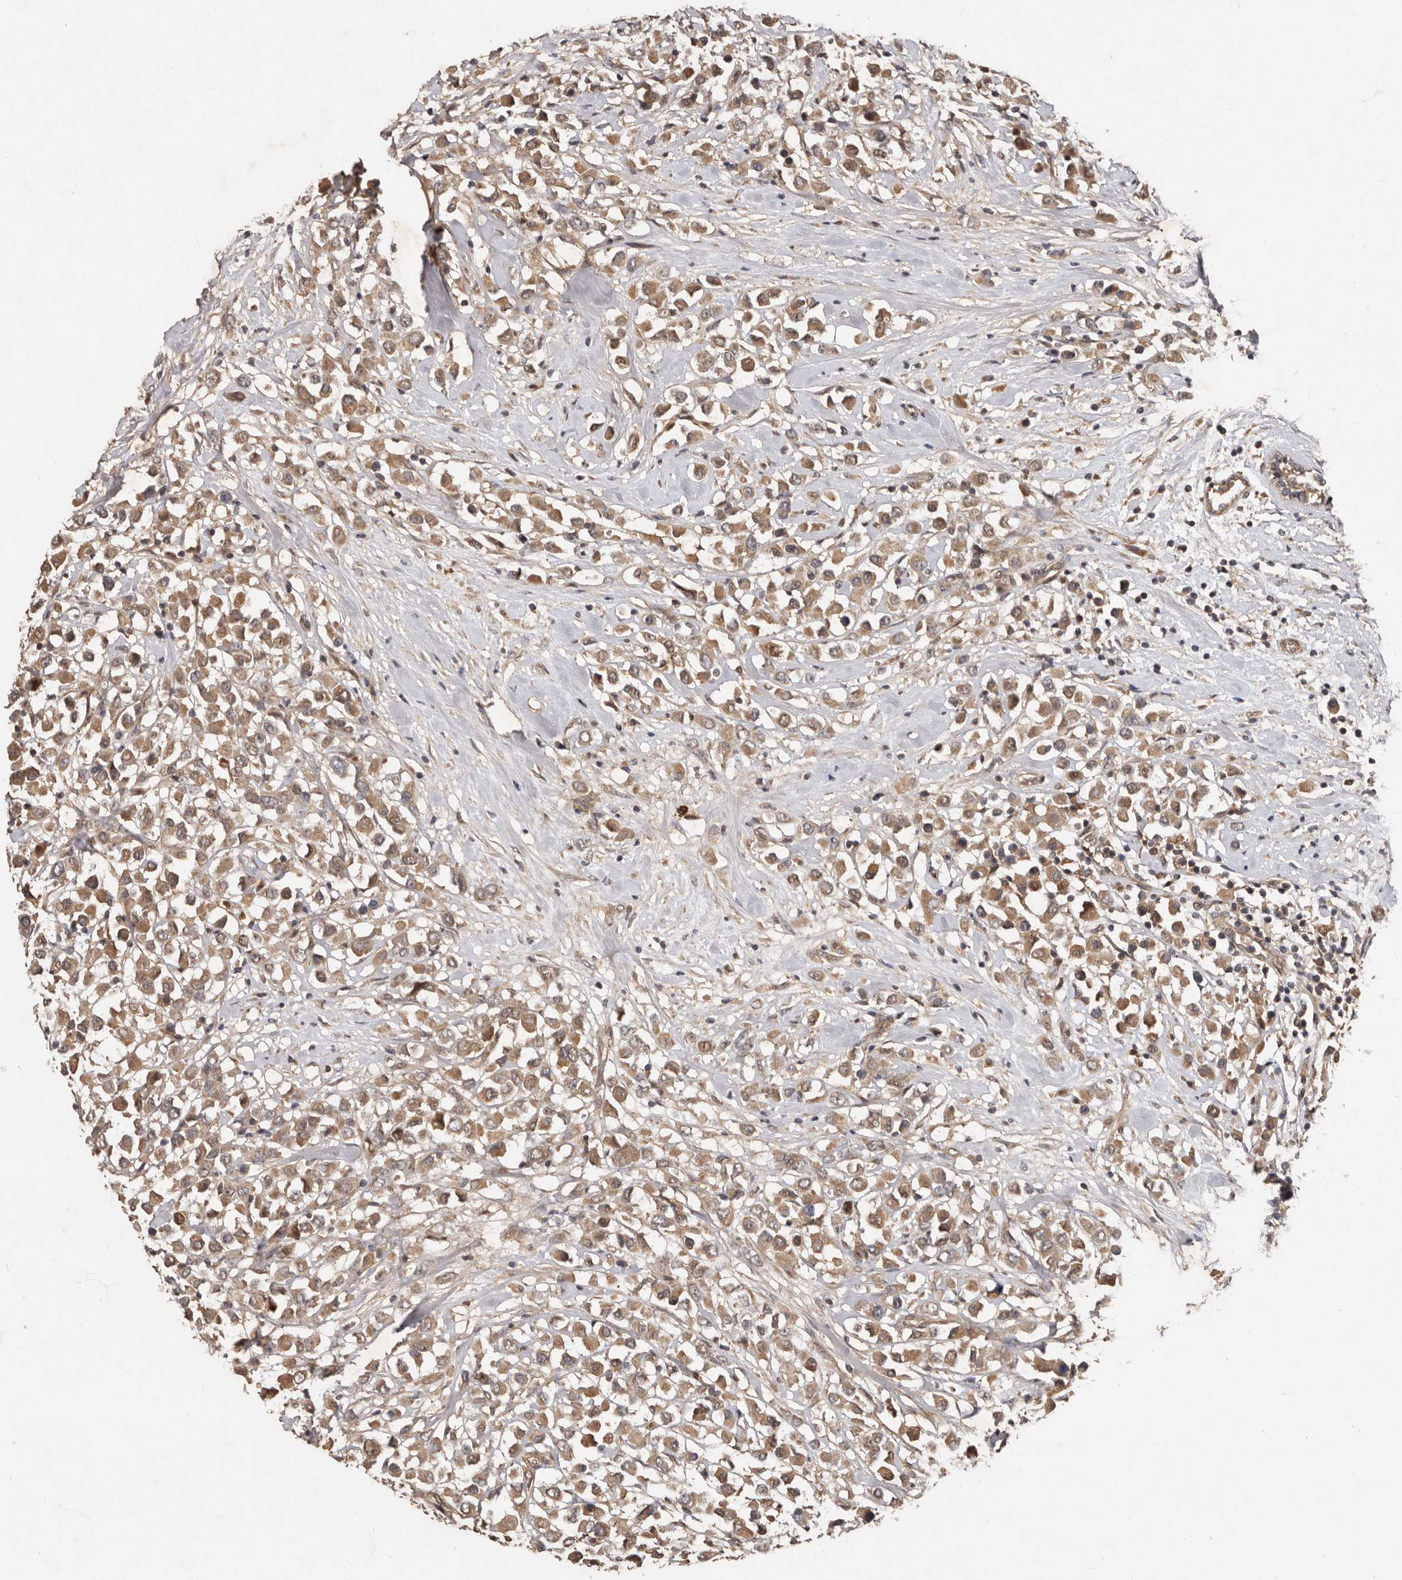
{"staining": {"intensity": "moderate", "quantity": ">75%", "location": "cytoplasmic/membranous"}, "tissue": "breast cancer", "cell_type": "Tumor cells", "image_type": "cancer", "snomed": [{"axis": "morphology", "description": "Duct carcinoma"}, {"axis": "topography", "description": "Breast"}], "caption": "Tumor cells exhibit medium levels of moderate cytoplasmic/membranous expression in approximately >75% of cells in human breast infiltrating ductal carcinoma. (IHC, brightfield microscopy, high magnification).", "gene": "KIF26B", "patient": {"sex": "female", "age": 61}}